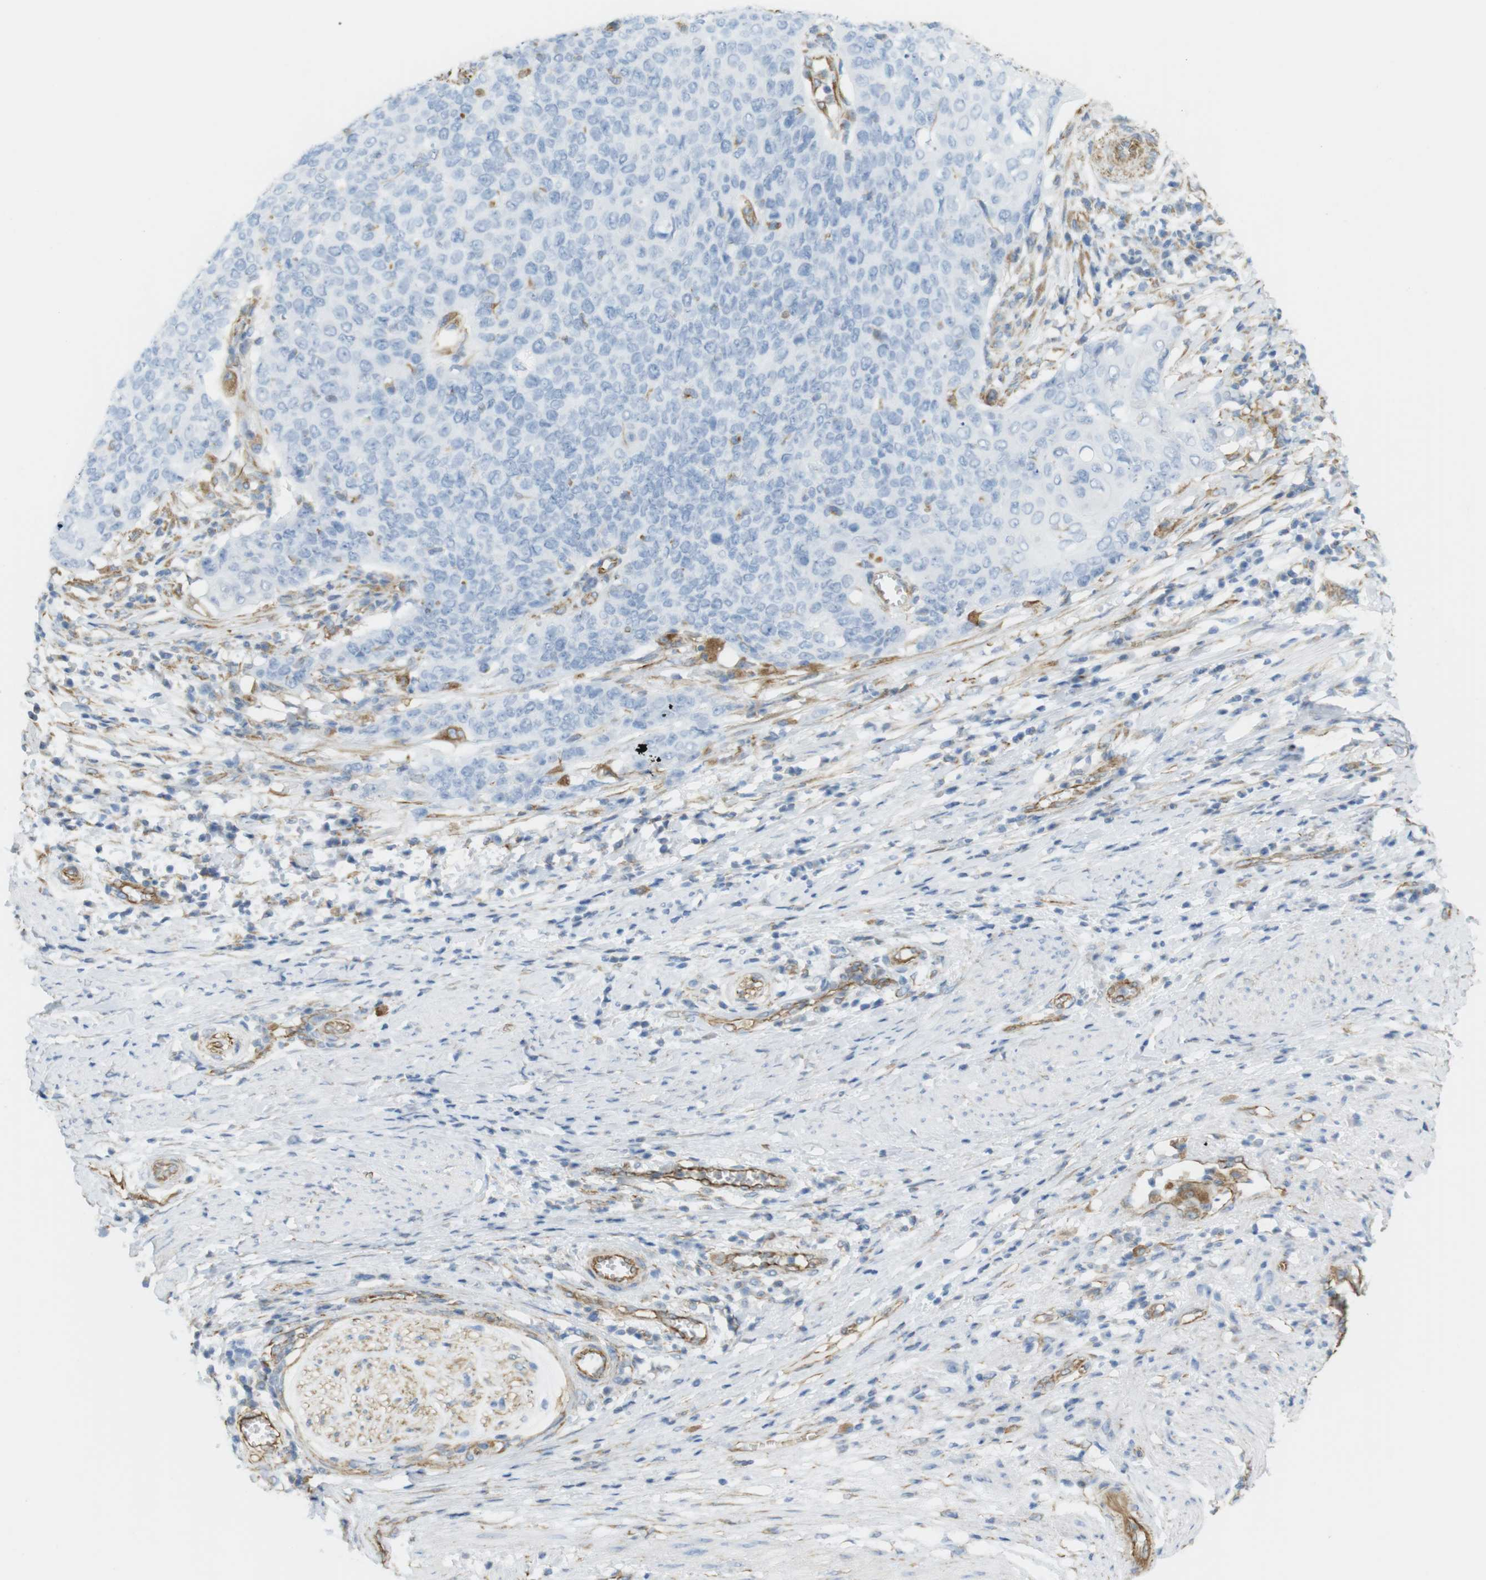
{"staining": {"intensity": "negative", "quantity": "none", "location": "none"}, "tissue": "cervical cancer", "cell_type": "Tumor cells", "image_type": "cancer", "snomed": [{"axis": "morphology", "description": "Squamous cell carcinoma, NOS"}, {"axis": "topography", "description": "Cervix"}], "caption": "DAB immunohistochemical staining of human cervical cancer displays no significant positivity in tumor cells.", "gene": "MS4A10", "patient": {"sex": "female", "age": 39}}